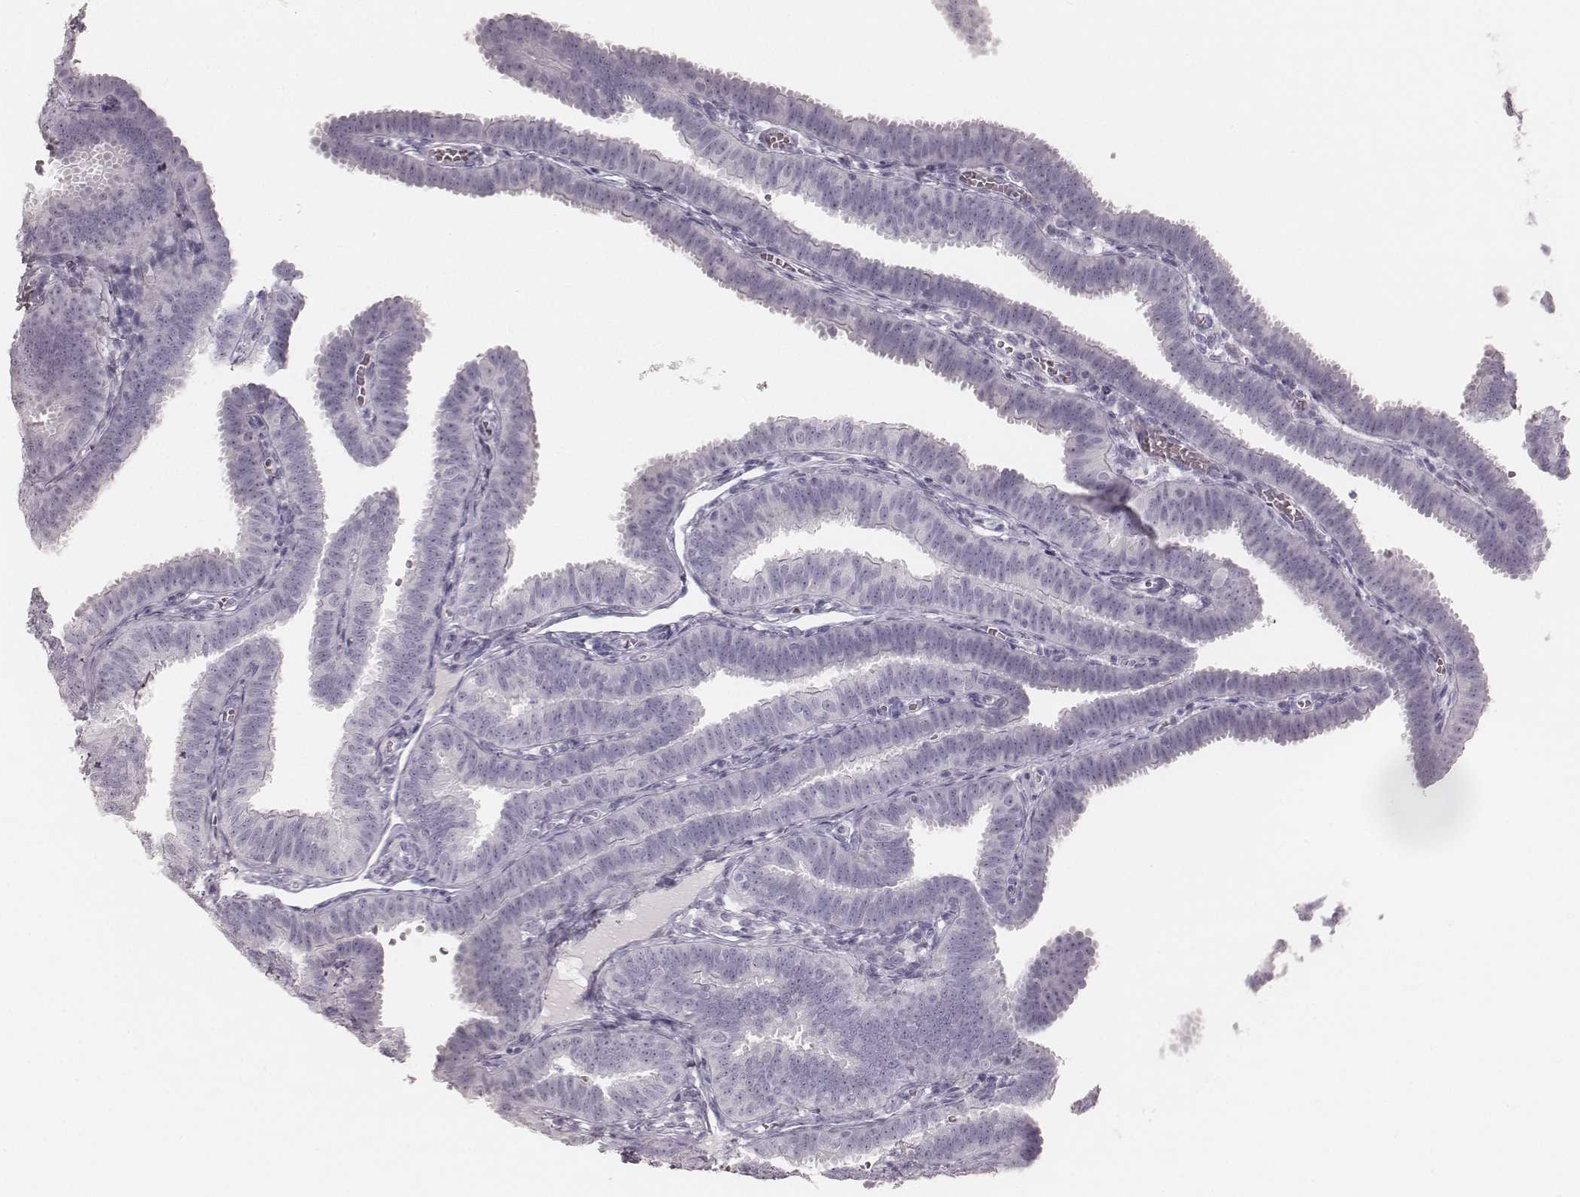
{"staining": {"intensity": "negative", "quantity": "none", "location": "none"}, "tissue": "fallopian tube", "cell_type": "Glandular cells", "image_type": "normal", "snomed": [{"axis": "morphology", "description": "Normal tissue, NOS"}, {"axis": "topography", "description": "Fallopian tube"}], "caption": "A high-resolution image shows immunohistochemistry (IHC) staining of normal fallopian tube, which exhibits no significant positivity in glandular cells.", "gene": "KRT34", "patient": {"sex": "female", "age": 25}}